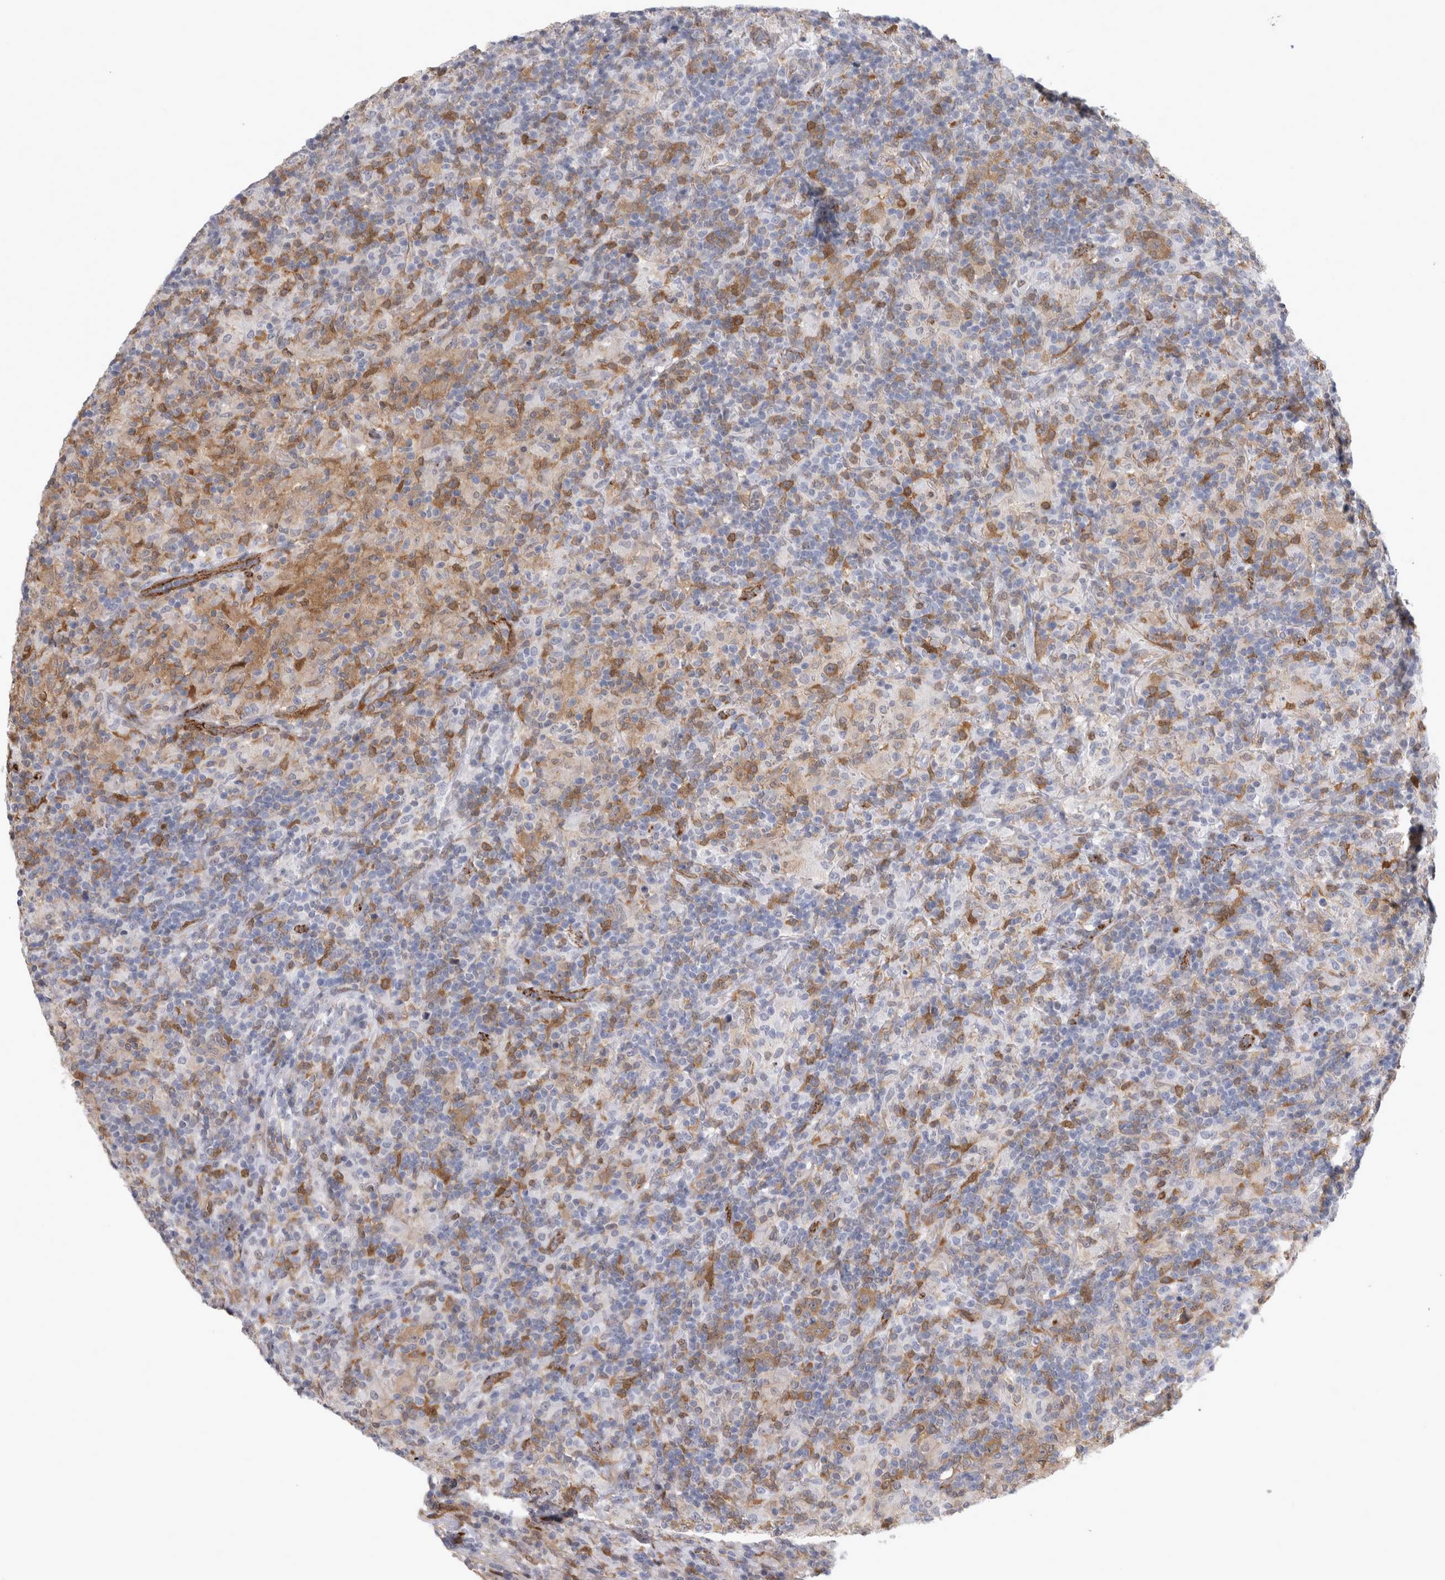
{"staining": {"intensity": "moderate", "quantity": ">75%", "location": "cytoplasmic/membranous"}, "tissue": "lymphoma", "cell_type": "Tumor cells", "image_type": "cancer", "snomed": [{"axis": "morphology", "description": "Hodgkin's disease, NOS"}, {"axis": "topography", "description": "Lymph node"}], "caption": "Immunohistochemical staining of lymphoma shows moderate cytoplasmic/membranous protein positivity in approximately >75% of tumor cells.", "gene": "ACOT7", "patient": {"sex": "male", "age": 70}}